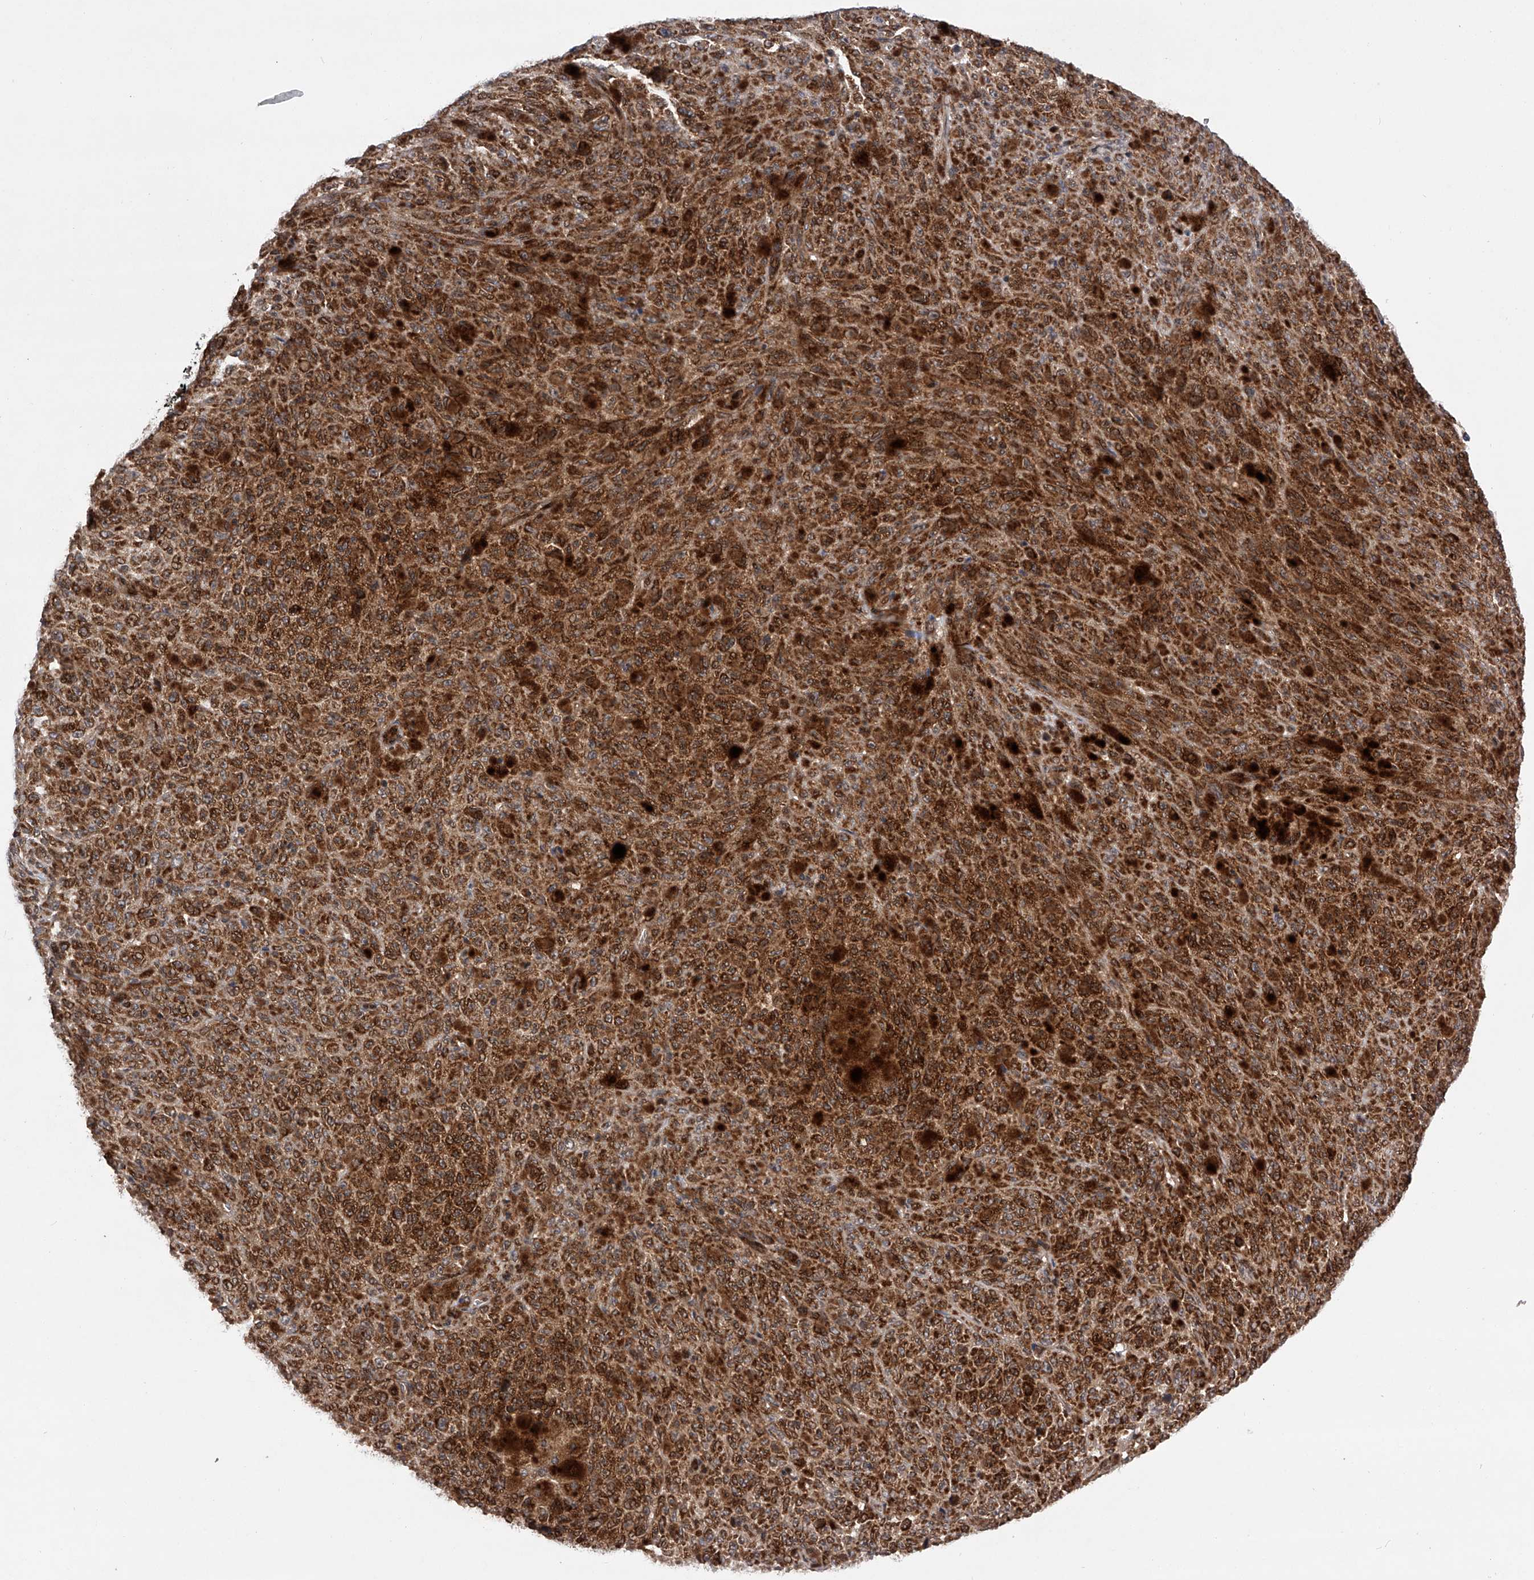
{"staining": {"intensity": "strong", "quantity": ">75%", "location": "cytoplasmic/membranous"}, "tissue": "melanoma", "cell_type": "Tumor cells", "image_type": "cancer", "snomed": [{"axis": "morphology", "description": "Malignant melanoma, NOS"}, {"axis": "topography", "description": "Skin"}], "caption": "Protein expression by IHC reveals strong cytoplasmic/membranous positivity in about >75% of tumor cells in malignant melanoma.", "gene": "MAP3K11", "patient": {"sex": "female", "age": 82}}